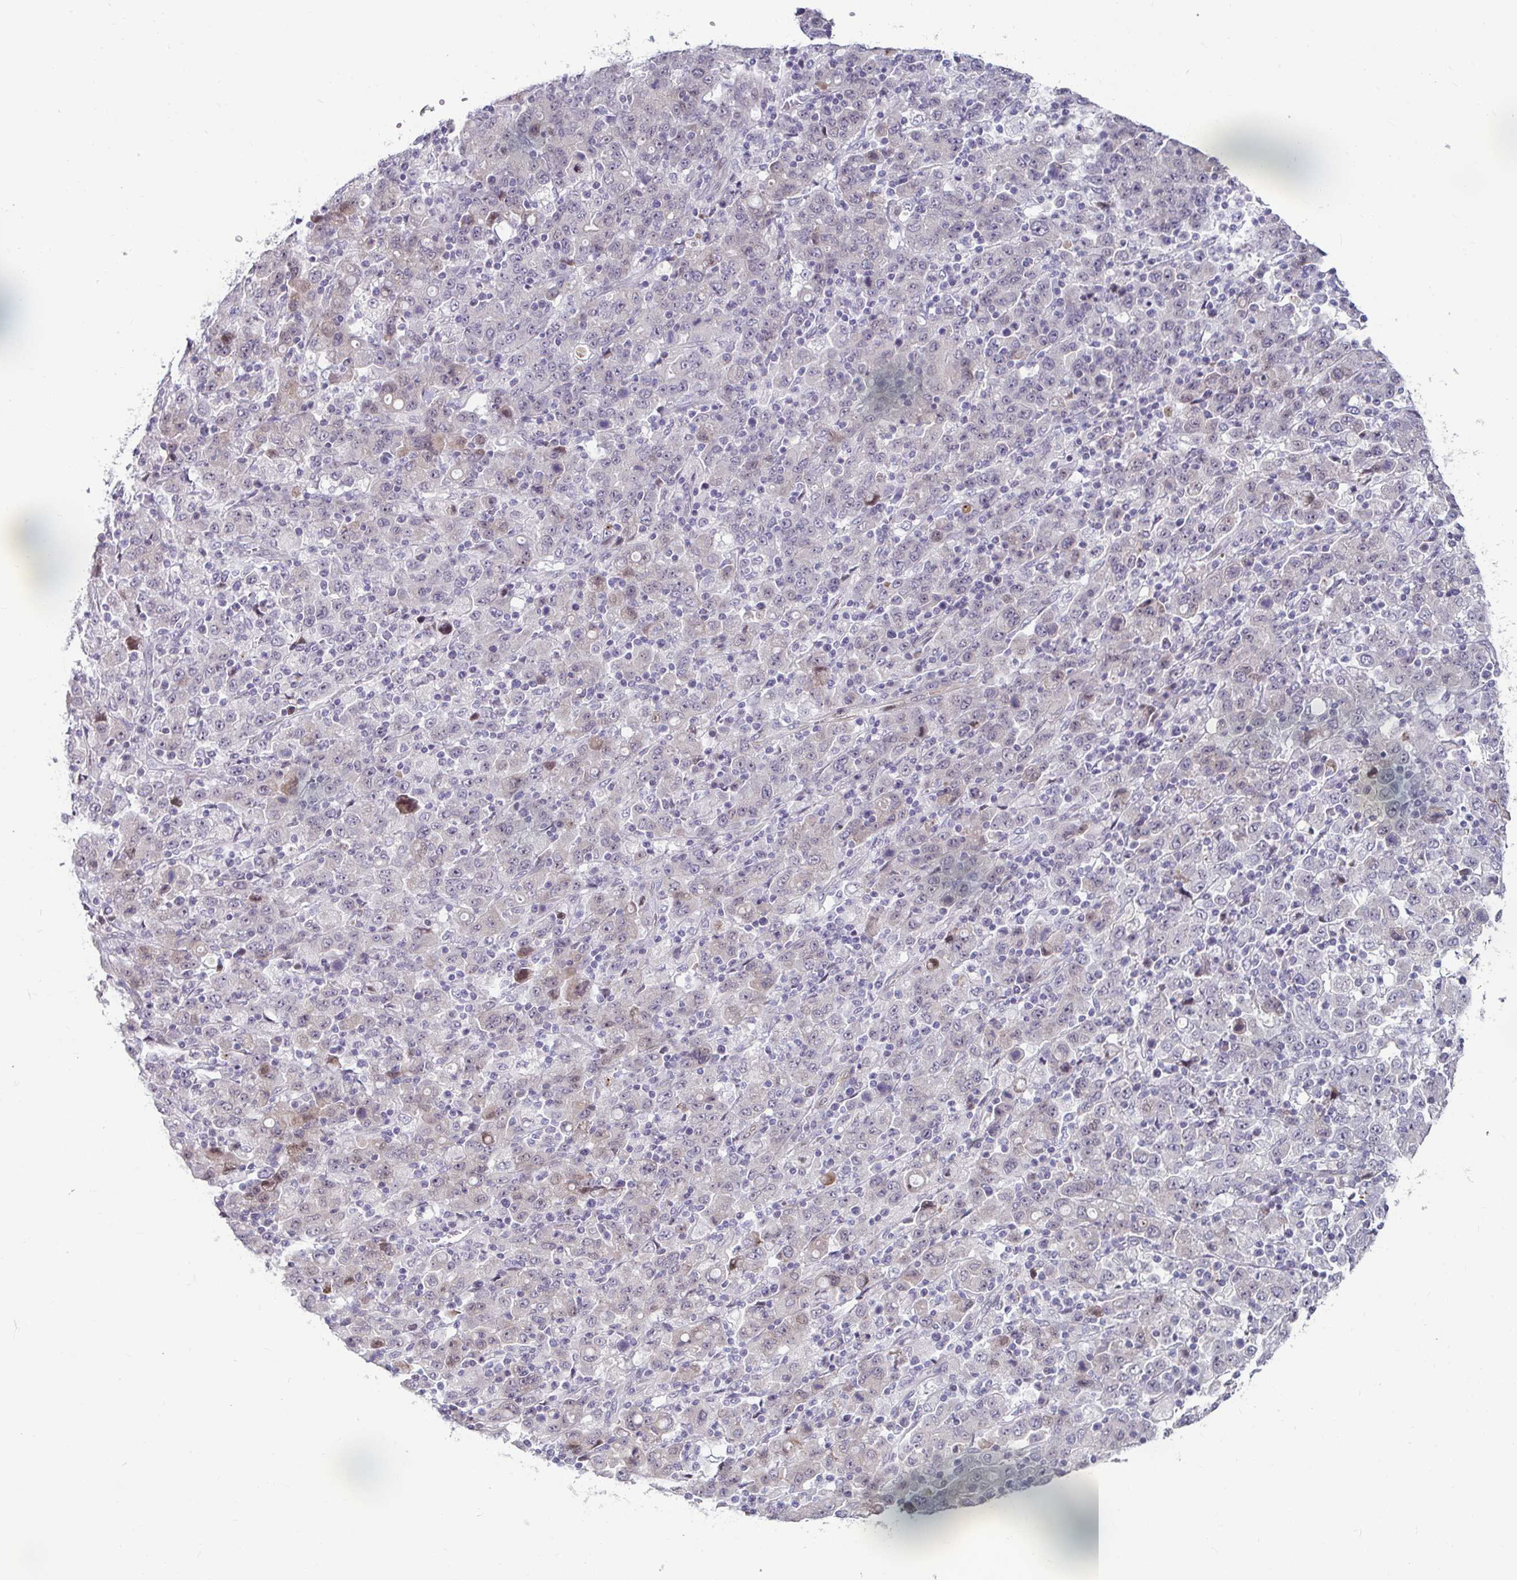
{"staining": {"intensity": "negative", "quantity": "none", "location": "none"}, "tissue": "stomach cancer", "cell_type": "Tumor cells", "image_type": "cancer", "snomed": [{"axis": "morphology", "description": "Adenocarcinoma, NOS"}, {"axis": "topography", "description": "Stomach, upper"}], "caption": "A photomicrograph of stomach cancer stained for a protein reveals no brown staining in tumor cells. The staining is performed using DAB (3,3'-diaminobenzidine) brown chromogen with nuclei counter-stained in using hematoxylin.", "gene": "GSTM1", "patient": {"sex": "male", "age": 69}}